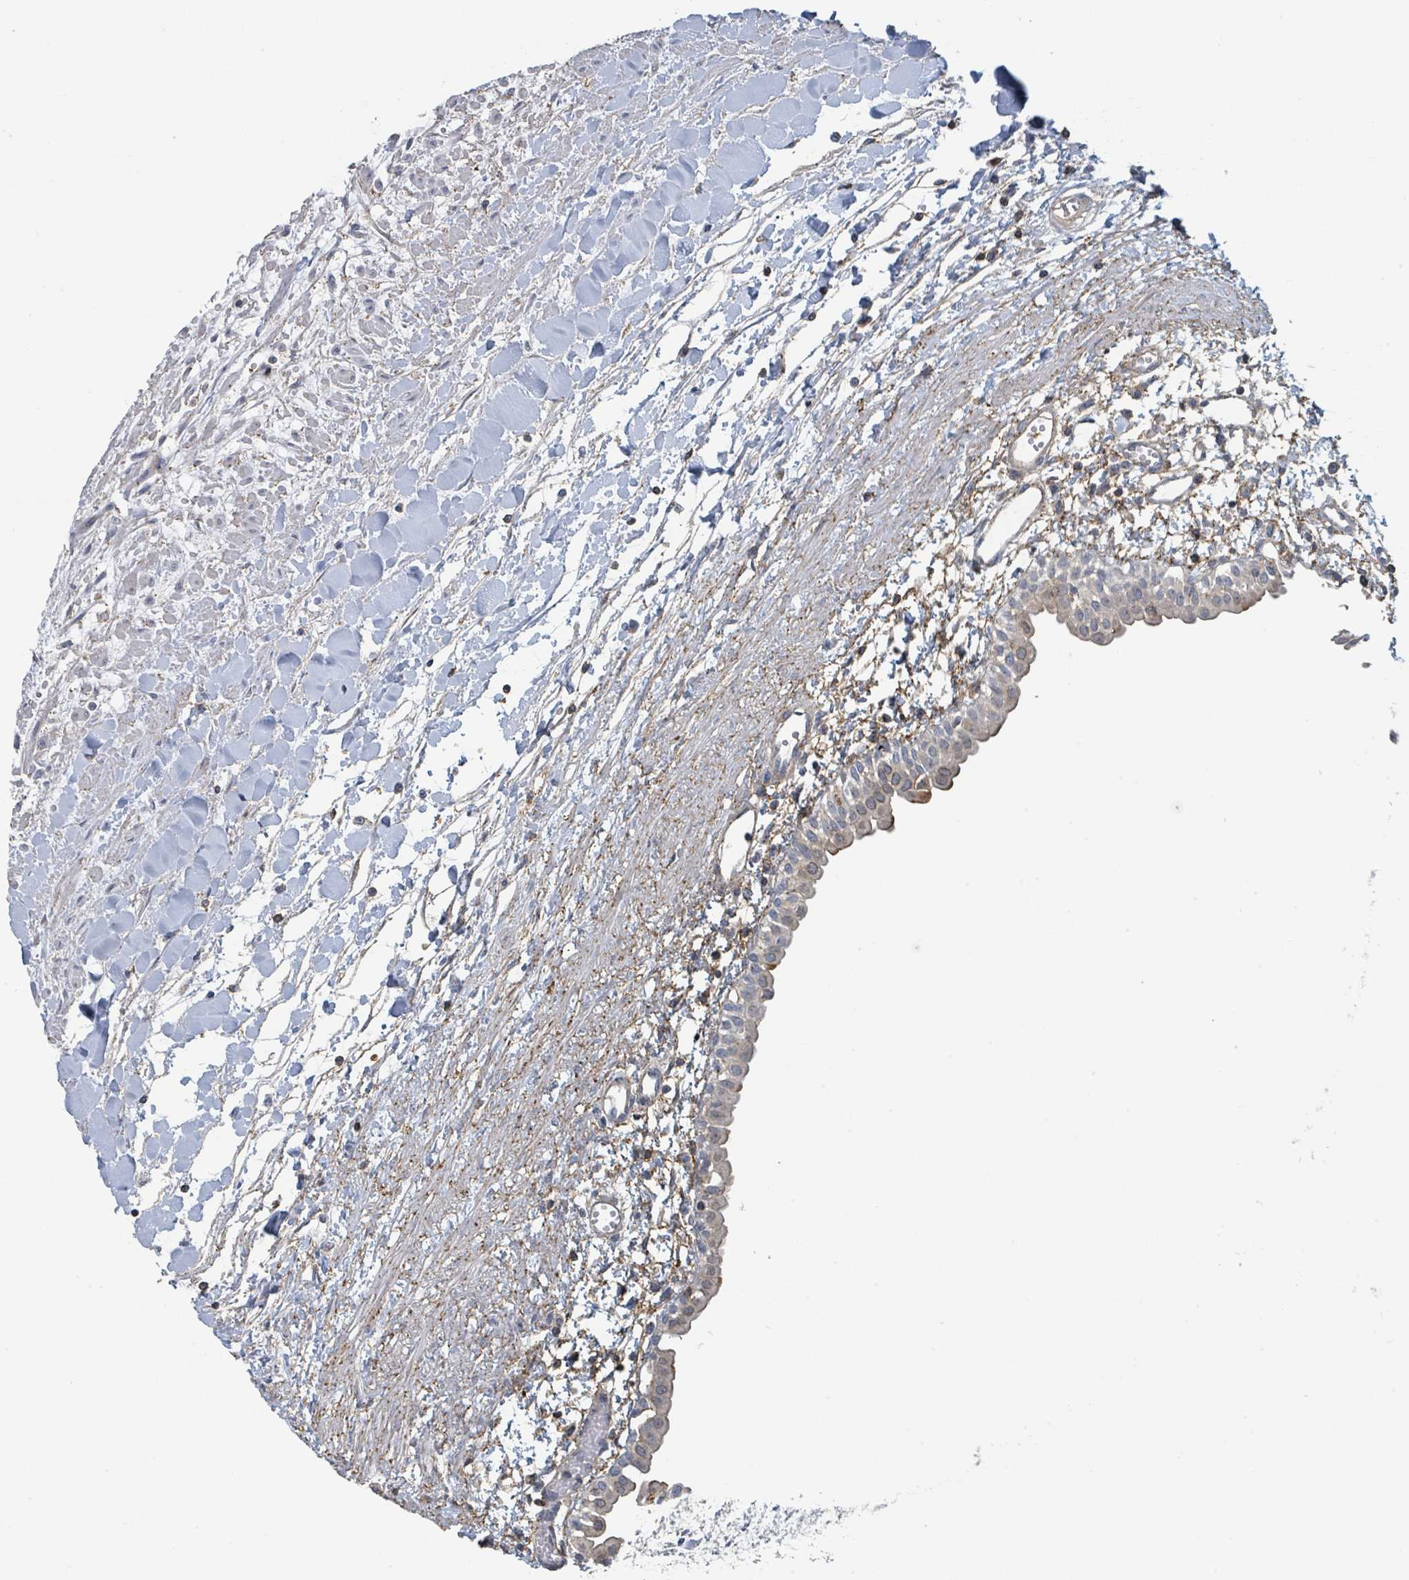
{"staining": {"intensity": "negative", "quantity": "none", "location": "none"}, "tissue": "renal cancer", "cell_type": "Tumor cells", "image_type": "cancer", "snomed": [{"axis": "morphology", "description": "Adenocarcinoma, NOS"}, {"axis": "topography", "description": "Kidney"}], "caption": "The immunohistochemistry (IHC) image has no significant positivity in tumor cells of adenocarcinoma (renal) tissue.", "gene": "LRRC42", "patient": {"sex": "male", "age": 59}}